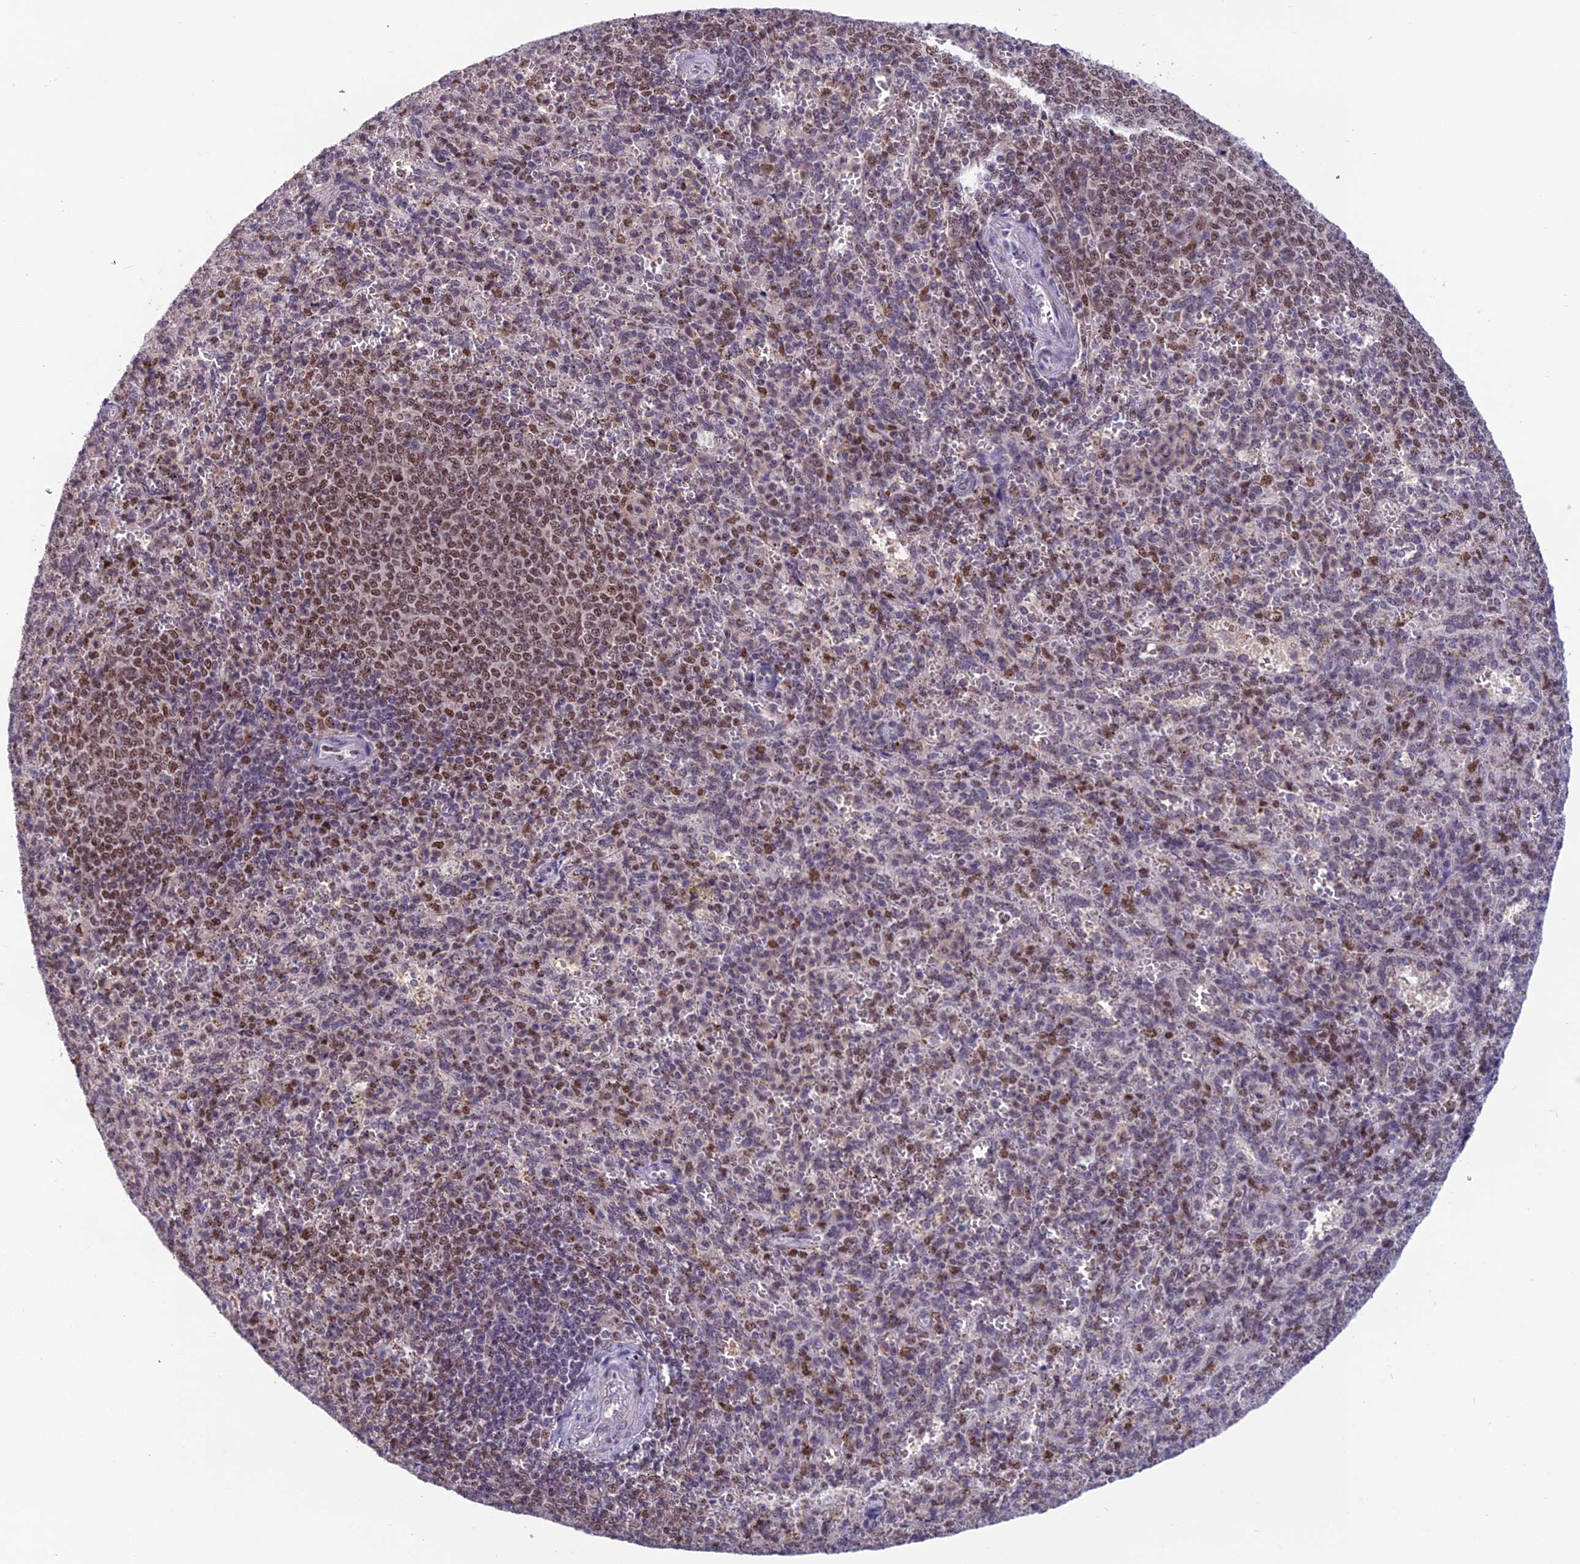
{"staining": {"intensity": "moderate", "quantity": "<25%", "location": "nuclear"}, "tissue": "spleen", "cell_type": "Cells in red pulp", "image_type": "normal", "snomed": [{"axis": "morphology", "description": "Normal tissue, NOS"}, {"axis": "topography", "description": "Spleen"}], "caption": "IHC micrograph of unremarkable human spleen stained for a protein (brown), which reveals low levels of moderate nuclear positivity in about <25% of cells in red pulp.", "gene": "MIS12", "patient": {"sex": "female", "age": 21}}